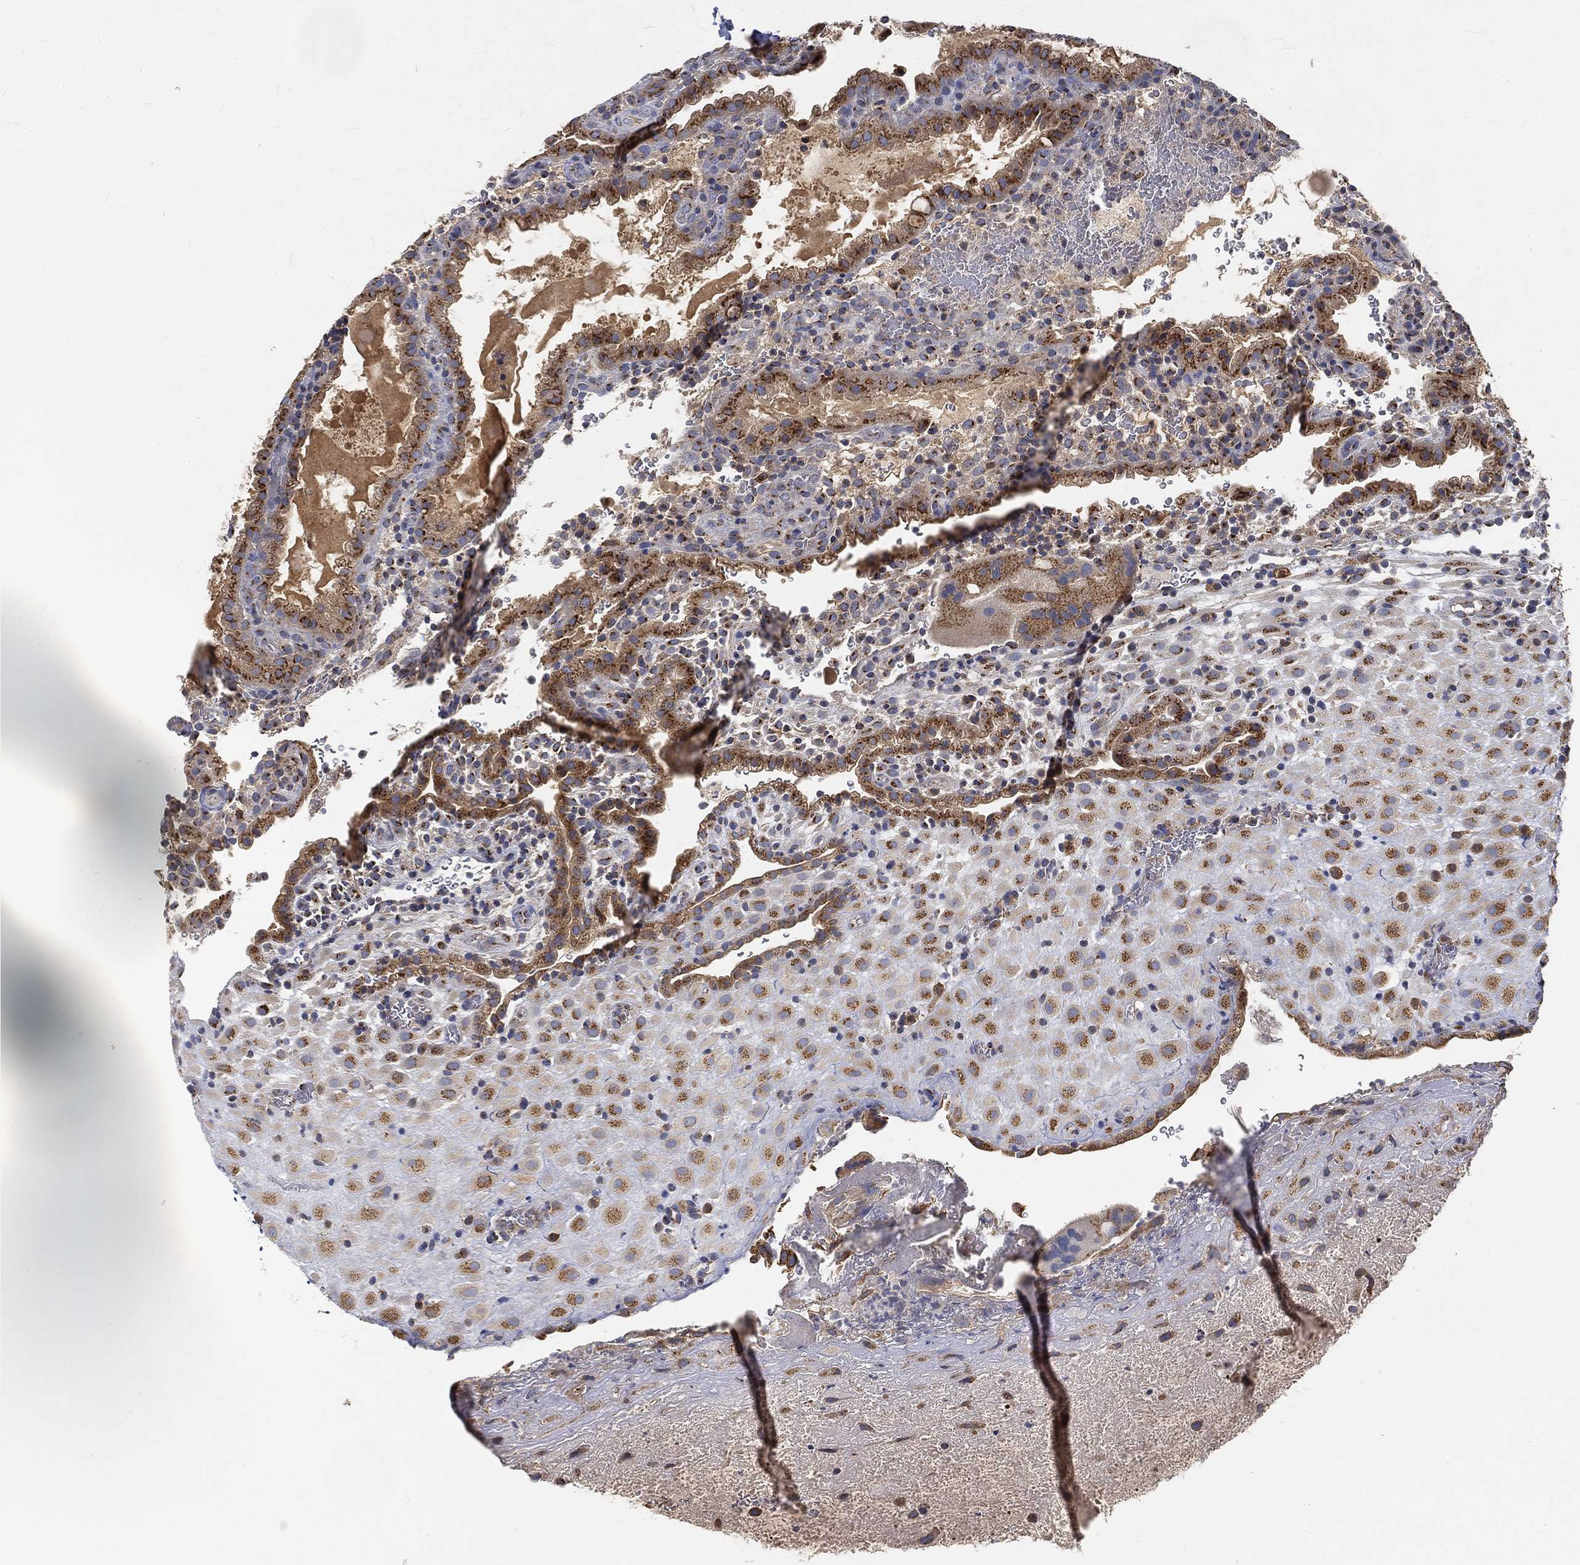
{"staining": {"intensity": "strong", "quantity": "<25%", "location": "cytoplasmic/membranous"}, "tissue": "placenta", "cell_type": "Decidual cells", "image_type": "normal", "snomed": [{"axis": "morphology", "description": "Normal tissue, NOS"}, {"axis": "topography", "description": "Placenta"}], "caption": "IHC histopathology image of unremarkable placenta: placenta stained using IHC shows medium levels of strong protein expression localized specifically in the cytoplasmic/membranous of decidual cells, appearing as a cytoplasmic/membranous brown color.", "gene": "CTSL", "patient": {"sex": "female", "age": 19}}